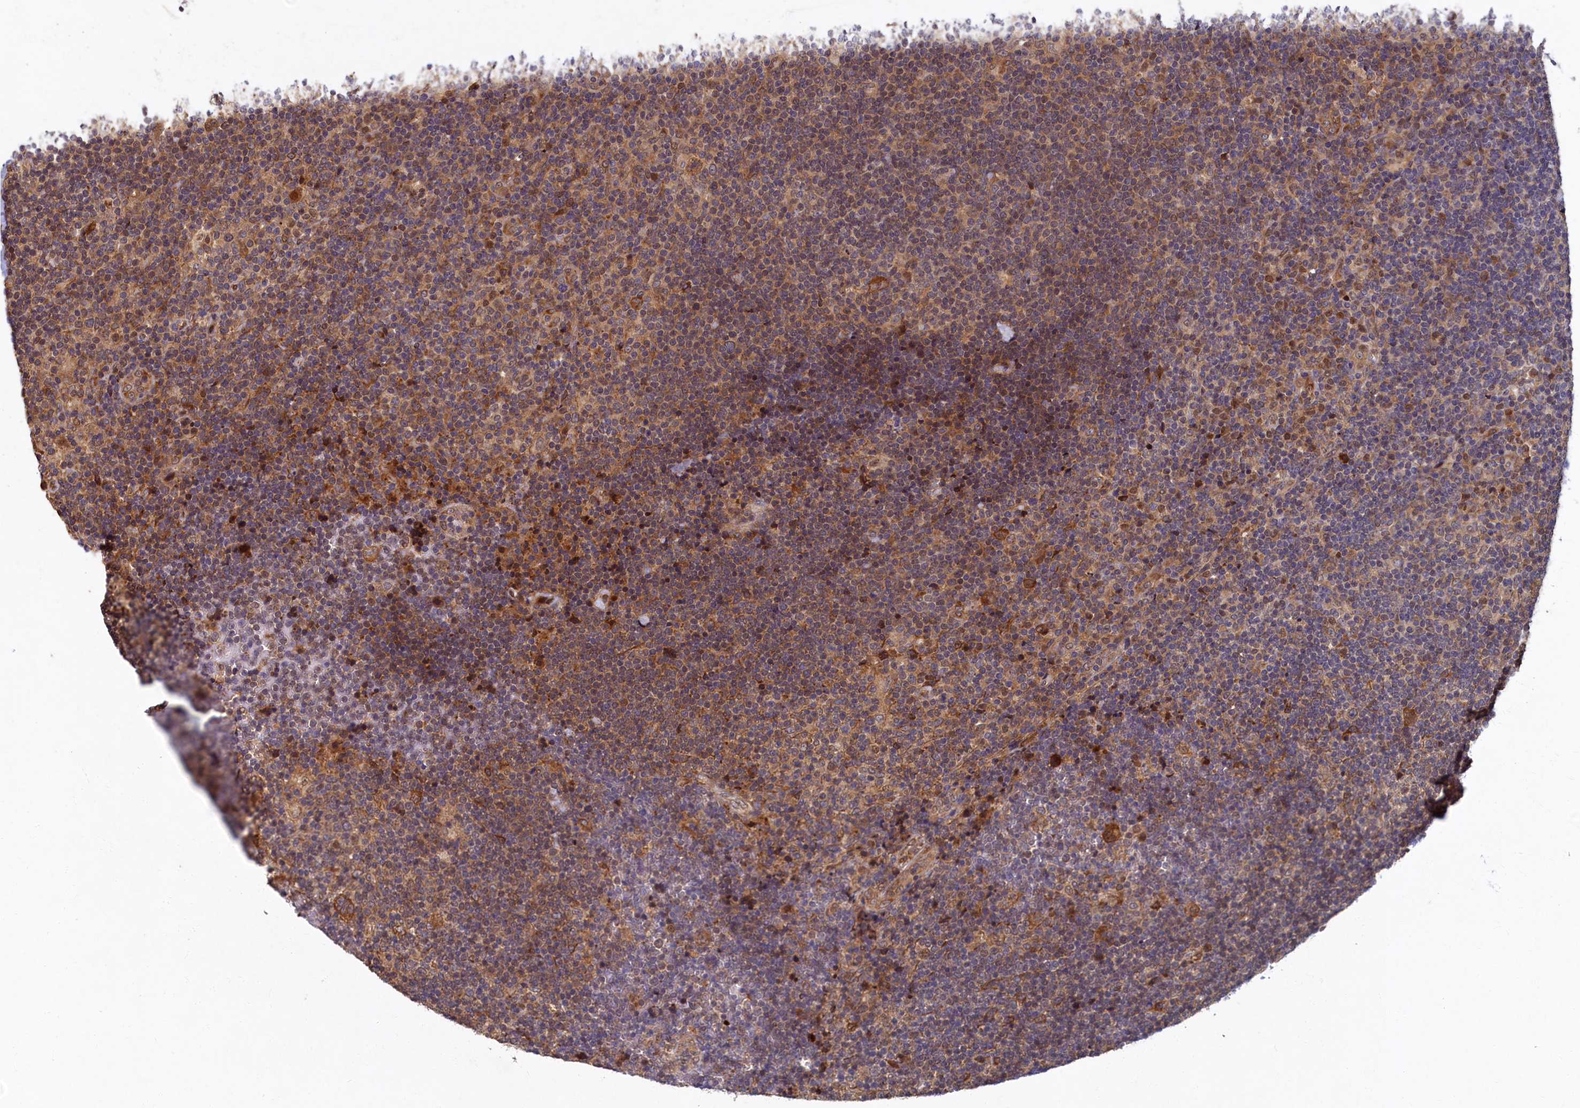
{"staining": {"intensity": "moderate", "quantity": ">75%", "location": "cytoplasmic/membranous,nuclear"}, "tissue": "lymphoma", "cell_type": "Tumor cells", "image_type": "cancer", "snomed": [{"axis": "morphology", "description": "Hodgkin's disease, NOS"}, {"axis": "topography", "description": "Lymph node"}], "caption": "A high-resolution histopathology image shows immunohistochemistry (IHC) staining of lymphoma, which displays moderate cytoplasmic/membranous and nuclear staining in approximately >75% of tumor cells.", "gene": "LCMT2", "patient": {"sex": "female", "age": 57}}